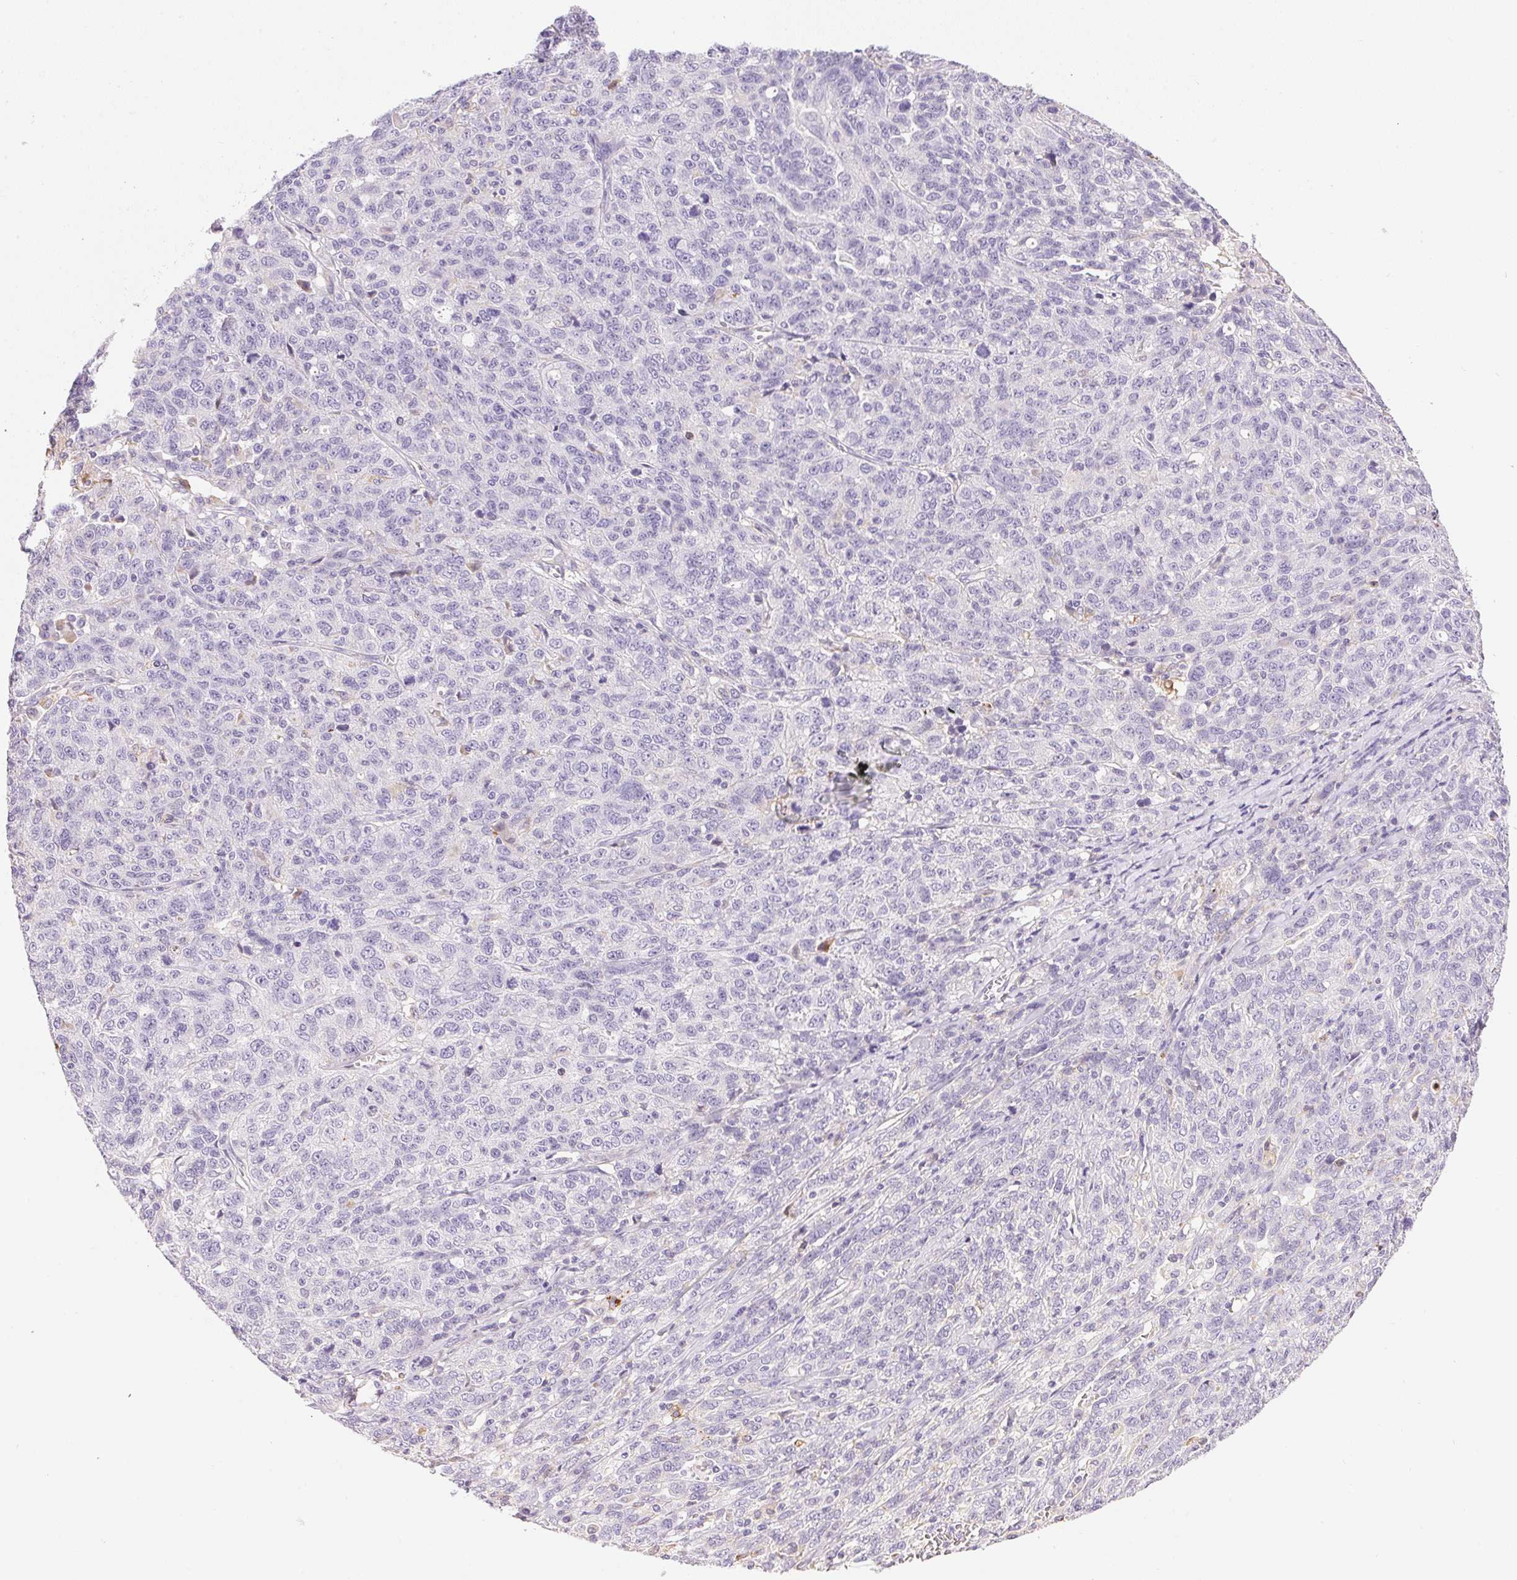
{"staining": {"intensity": "negative", "quantity": "none", "location": "none"}, "tissue": "ovarian cancer", "cell_type": "Tumor cells", "image_type": "cancer", "snomed": [{"axis": "morphology", "description": "Cystadenocarcinoma, serous, NOS"}, {"axis": "topography", "description": "Ovary"}], "caption": "Tumor cells show no significant staining in serous cystadenocarcinoma (ovarian).", "gene": "PNLIPRP3", "patient": {"sex": "female", "age": 71}}